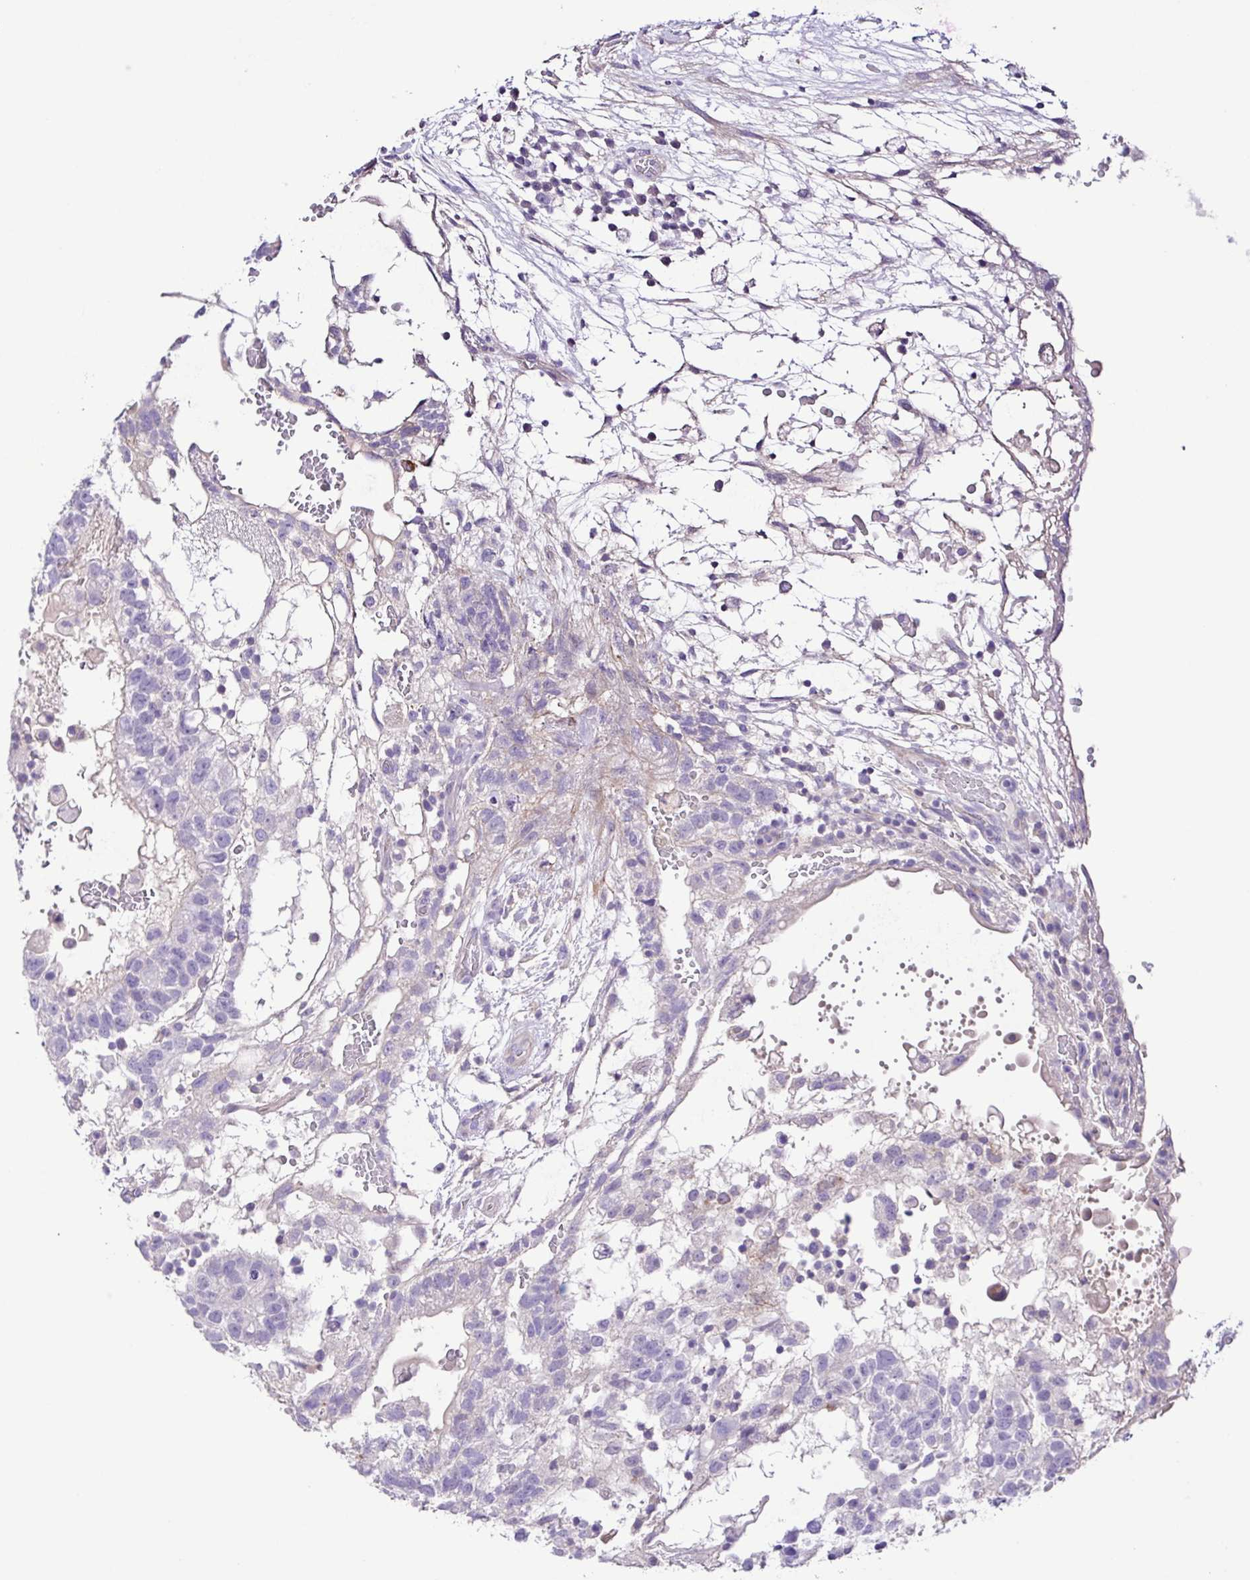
{"staining": {"intensity": "negative", "quantity": "none", "location": "none"}, "tissue": "testis cancer", "cell_type": "Tumor cells", "image_type": "cancer", "snomed": [{"axis": "morphology", "description": "Normal tissue, NOS"}, {"axis": "morphology", "description": "Carcinoma, Embryonal, NOS"}, {"axis": "topography", "description": "Testis"}], "caption": "Histopathology image shows no protein staining in tumor cells of testis cancer (embryonal carcinoma) tissue. (DAB (3,3'-diaminobenzidine) immunohistochemistry (IHC) with hematoxylin counter stain).", "gene": "ISM2", "patient": {"sex": "male", "age": 32}}